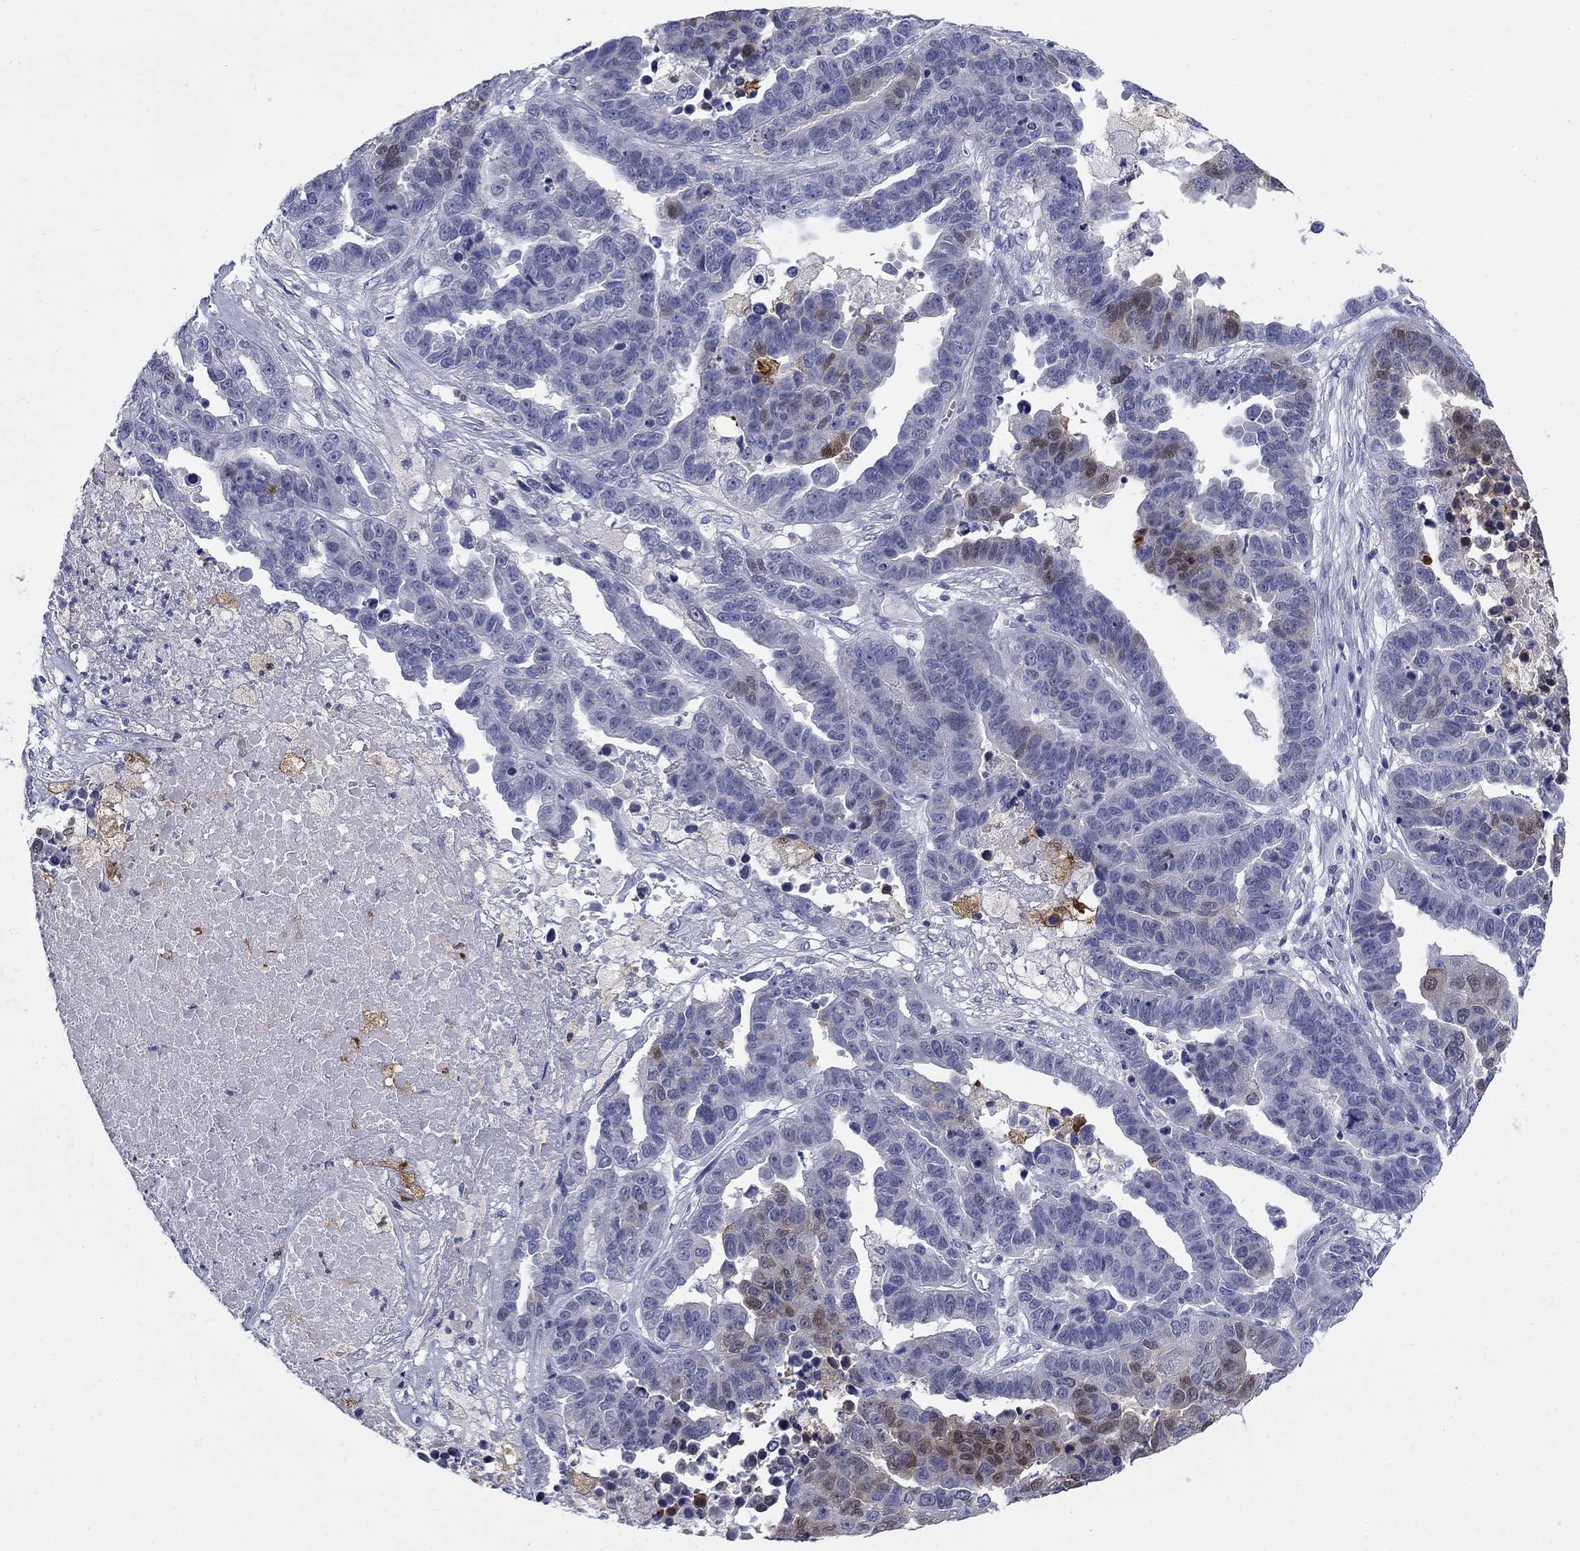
{"staining": {"intensity": "weak", "quantity": "<25%", "location": "cytoplasmic/membranous,nuclear"}, "tissue": "ovarian cancer", "cell_type": "Tumor cells", "image_type": "cancer", "snomed": [{"axis": "morphology", "description": "Cystadenocarcinoma, serous, NOS"}, {"axis": "topography", "description": "Ovary"}], "caption": "Ovarian serous cystadenocarcinoma stained for a protein using immunohistochemistry (IHC) shows no staining tumor cells.", "gene": "SERPINB2", "patient": {"sex": "female", "age": 87}}